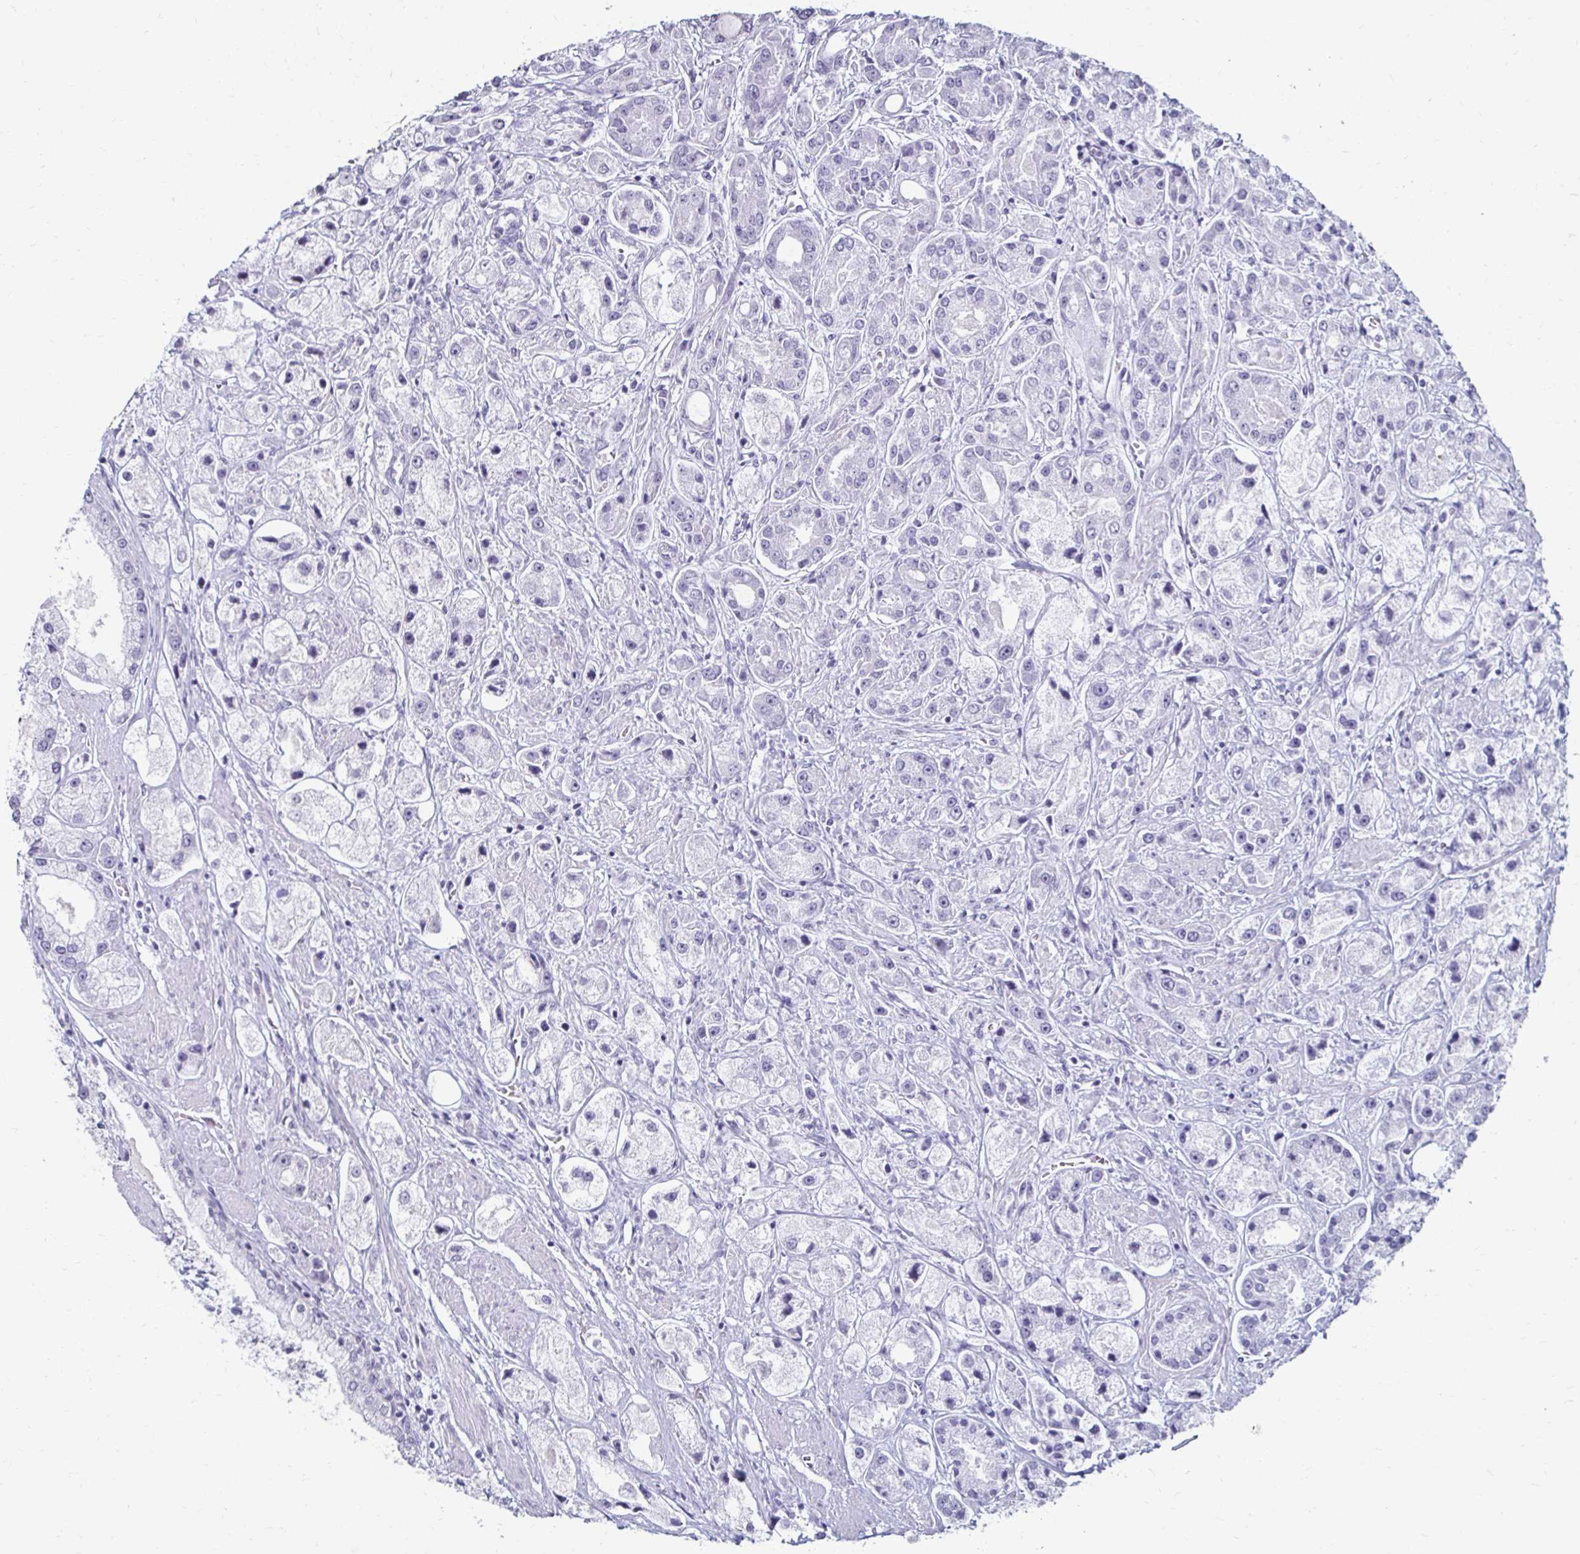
{"staining": {"intensity": "negative", "quantity": "none", "location": "none"}, "tissue": "prostate cancer", "cell_type": "Tumor cells", "image_type": "cancer", "snomed": [{"axis": "morphology", "description": "Adenocarcinoma, High grade"}, {"axis": "topography", "description": "Prostate"}], "caption": "The immunohistochemistry (IHC) photomicrograph has no significant positivity in tumor cells of prostate cancer tissue. (Brightfield microscopy of DAB (3,3'-diaminobenzidine) IHC at high magnification).", "gene": "TOMM34", "patient": {"sex": "male", "age": 67}}